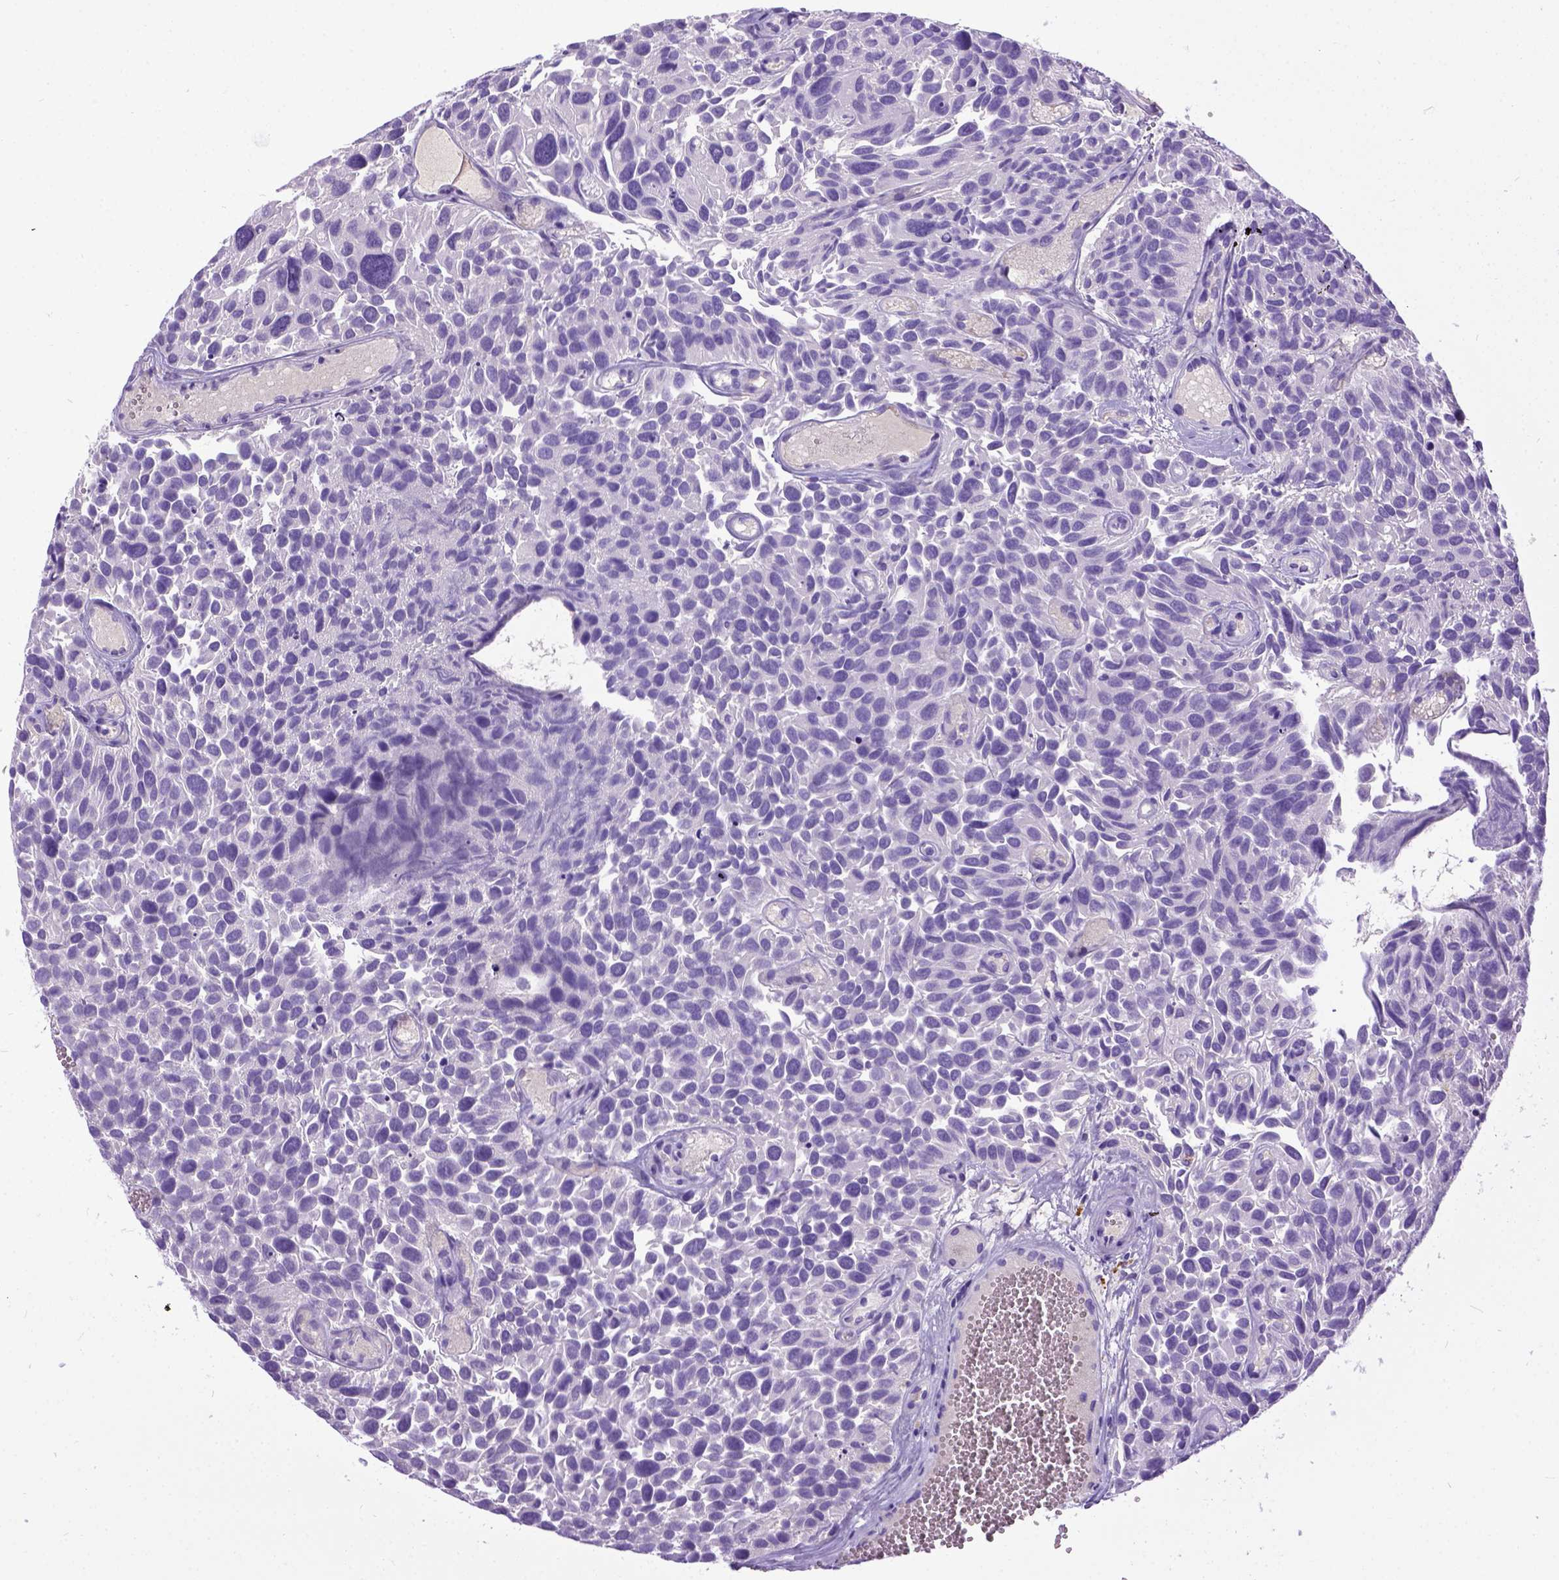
{"staining": {"intensity": "negative", "quantity": "none", "location": "none"}, "tissue": "urothelial cancer", "cell_type": "Tumor cells", "image_type": "cancer", "snomed": [{"axis": "morphology", "description": "Urothelial carcinoma, Low grade"}, {"axis": "topography", "description": "Urinary bladder"}], "caption": "A high-resolution histopathology image shows IHC staining of urothelial carcinoma (low-grade), which demonstrates no significant expression in tumor cells.", "gene": "NEK5", "patient": {"sex": "female", "age": 69}}